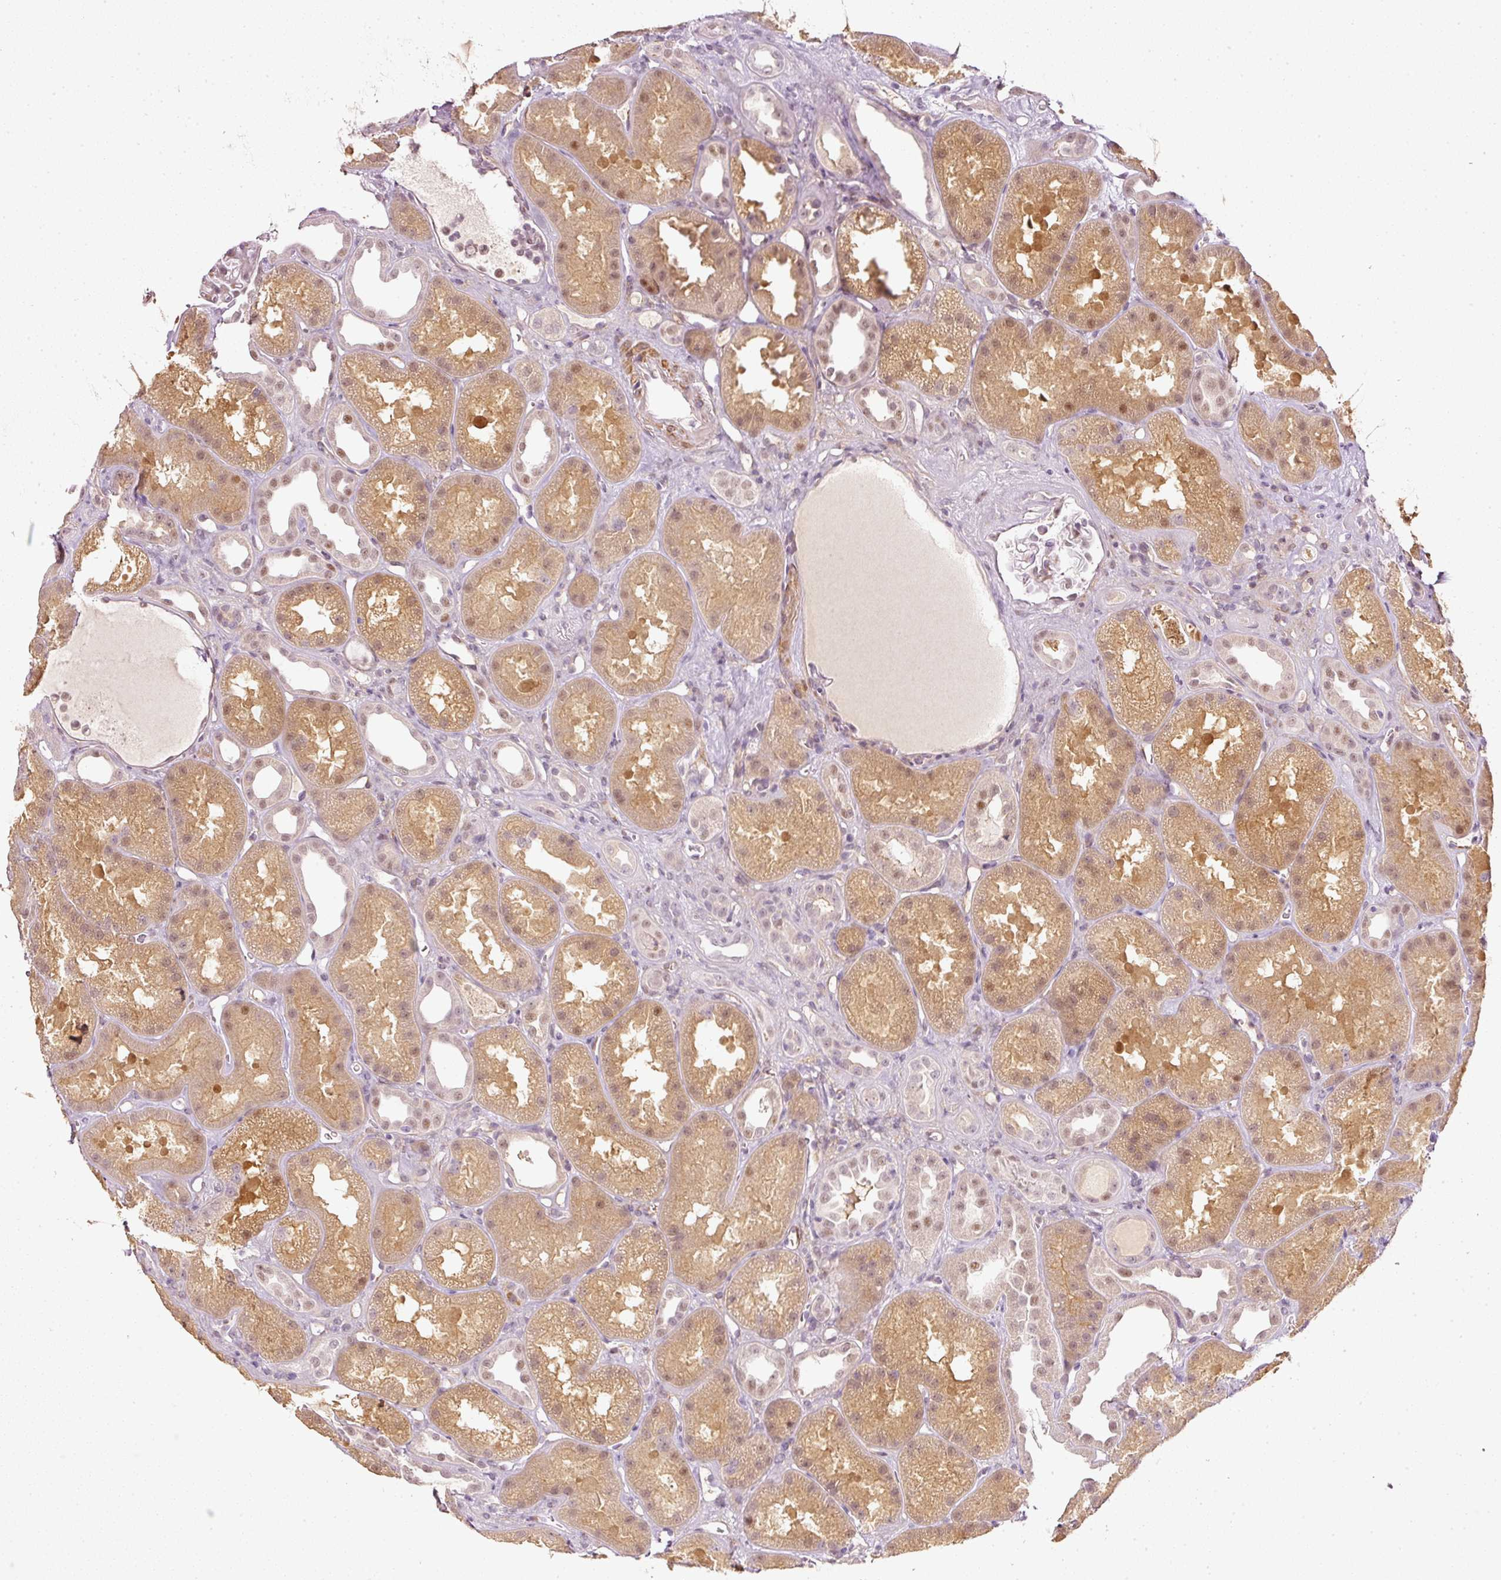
{"staining": {"intensity": "moderate", "quantity": "<25%", "location": "cytoplasmic/membranous"}, "tissue": "kidney", "cell_type": "Cells in glomeruli", "image_type": "normal", "snomed": [{"axis": "morphology", "description": "Normal tissue, NOS"}, {"axis": "topography", "description": "Kidney"}], "caption": "Immunohistochemical staining of benign kidney reveals moderate cytoplasmic/membranous protein positivity in approximately <25% of cells in glomeruli. (DAB = brown stain, brightfield microscopy at high magnification).", "gene": "TOGARAM1", "patient": {"sex": "male", "age": 61}}